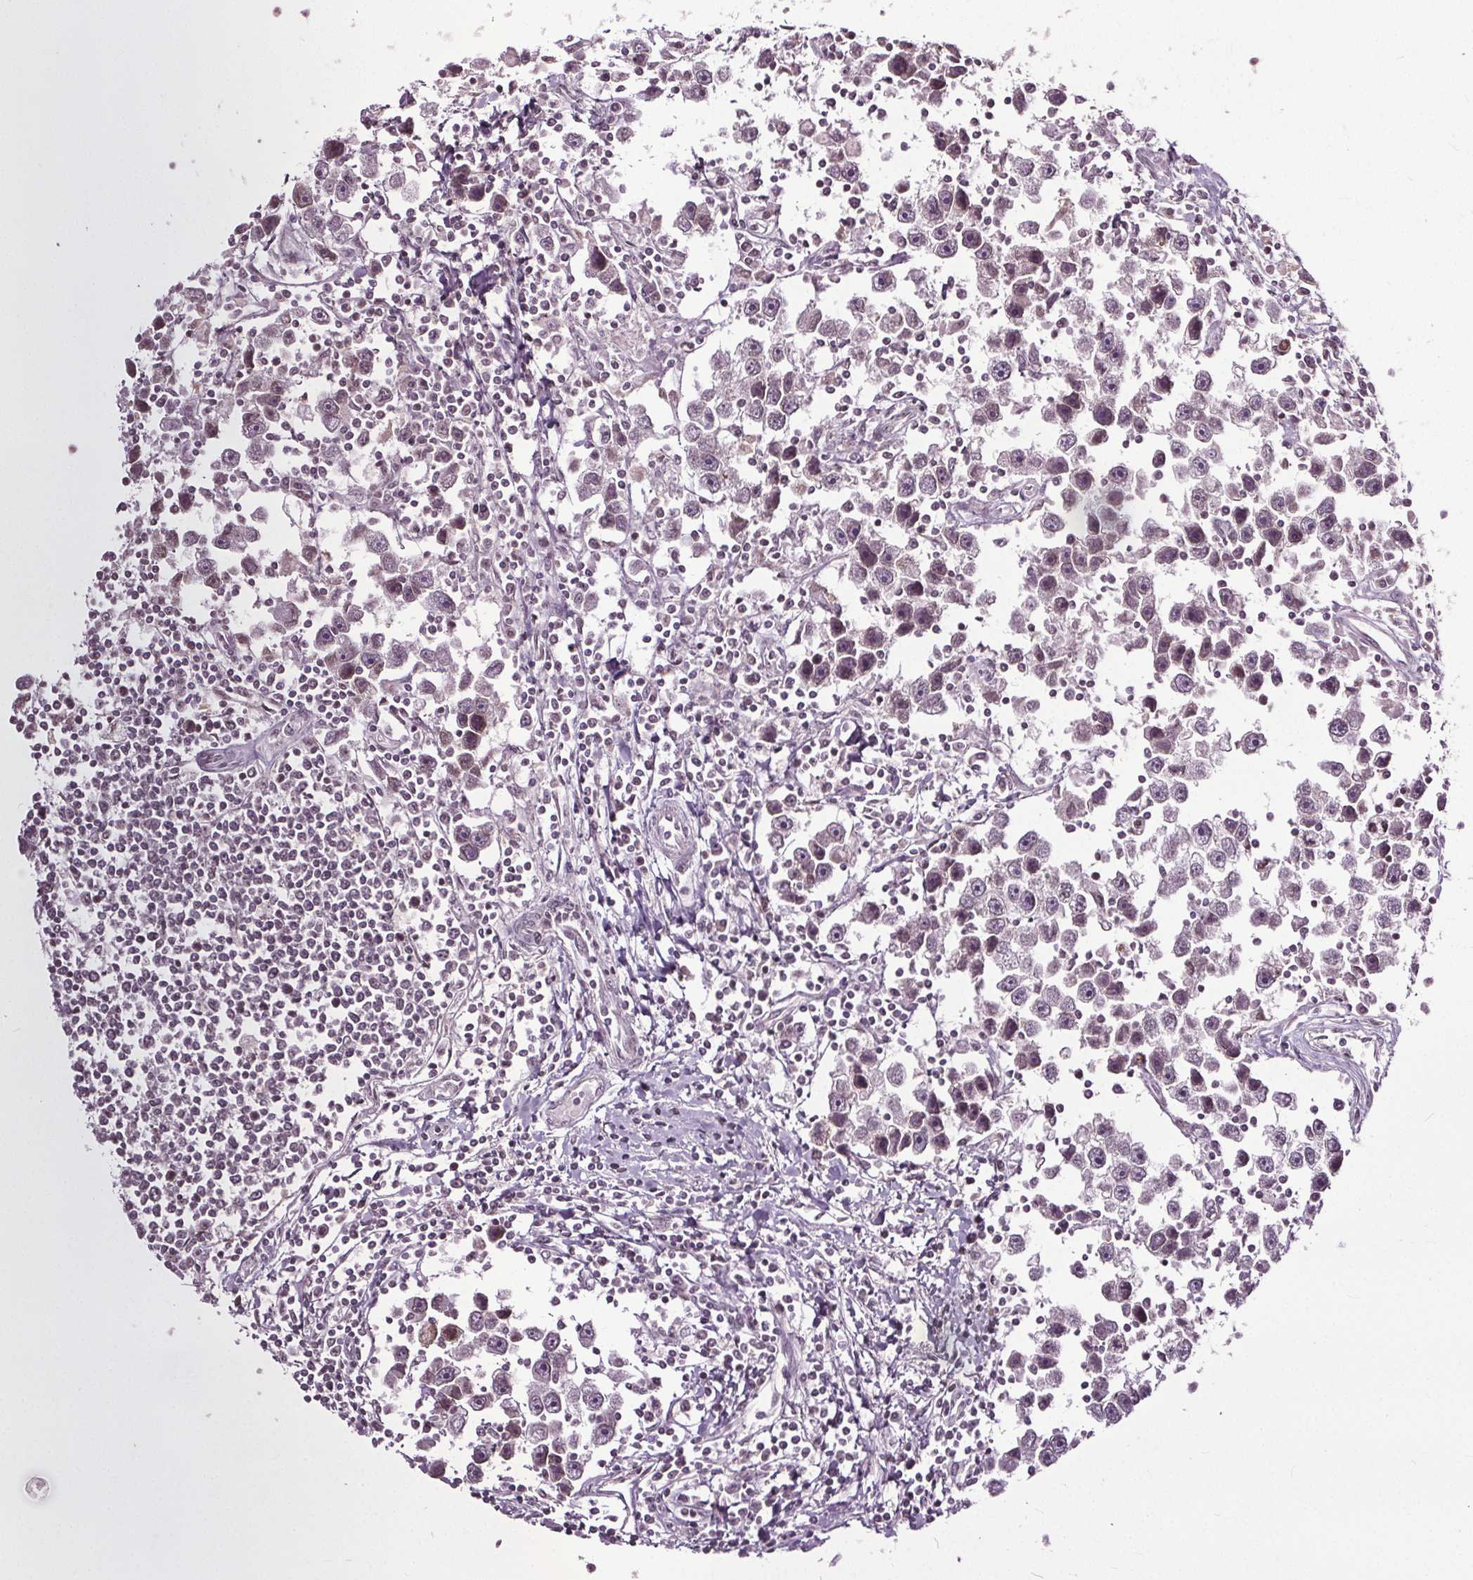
{"staining": {"intensity": "weak", "quantity": "<25%", "location": "nuclear"}, "tissue": "testis cancer", "cell_type": "Tumor cells", "image_type": "cancer", "snomed": [{"axis": "morphology", "description": "Seminoma, NOS"}, {"axis": "topography", "description": "Testis"}], "caption": "Testis seminoma was stained to show a protein in brown. There is no significant expression in tumor cells.", "gene": "TTC39C", "patient": {"sex": "male", "age": 30}}